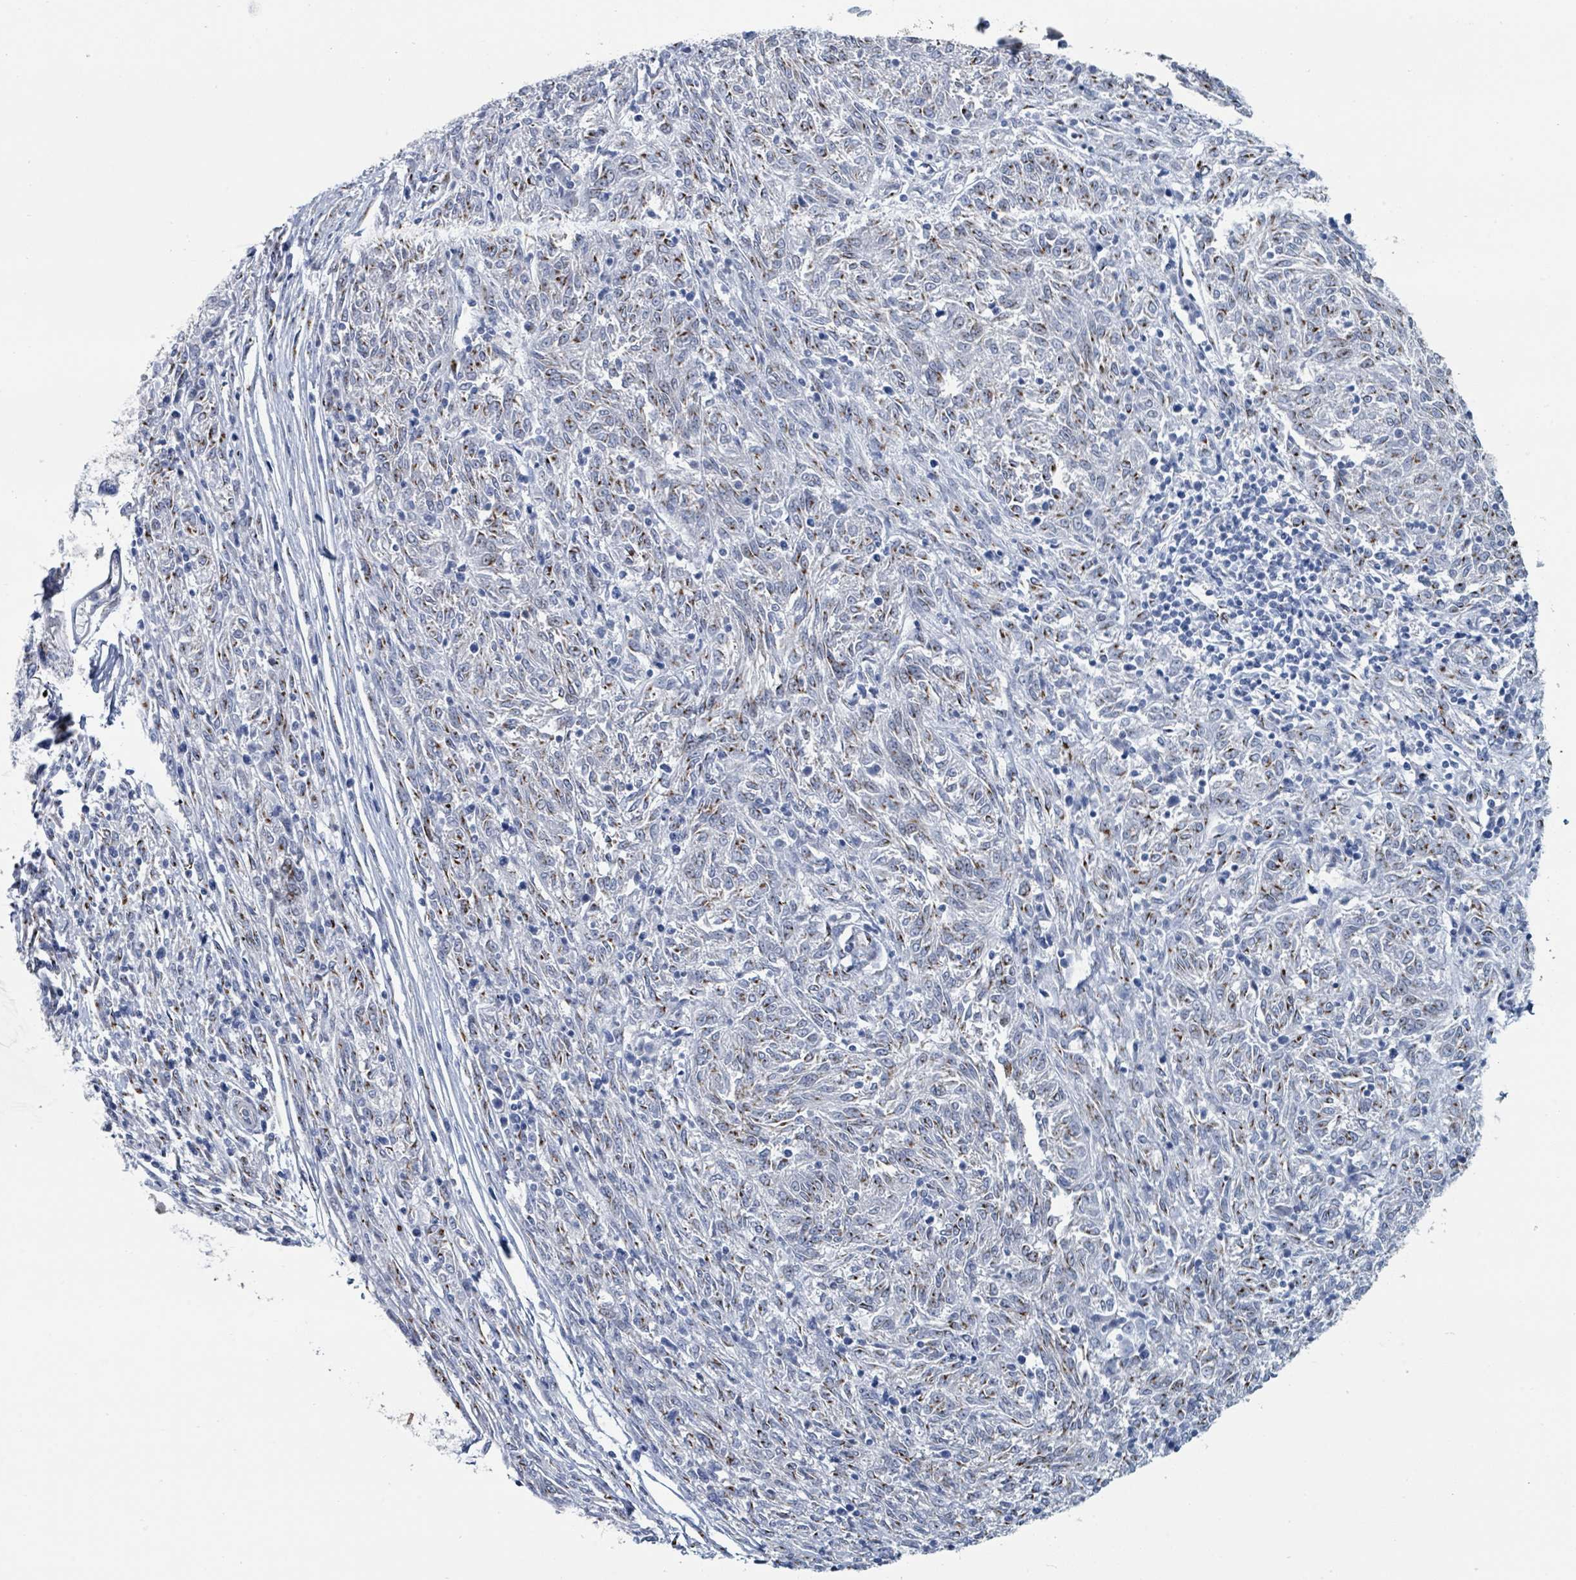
{"staining": {"intensity": "moderate", "quantity": "25%-75%", "location": "cytoplasmic/membranous"}, "tissue": "melanoma", "cell_type": "Tumor cells", "image_type": "cancer", "snomed": [{"axis": "morphology", "description": "Malignant melanoma, NOS"}, {"axis": "topography", "description": "Skin"}], "caption": "A brown stain shows moderate cytoplasmic/membranous staining of a protein in human melanoma tumor cells.", "gene": "DCAF5", "patient": {"sex": "female", "age": 72}}